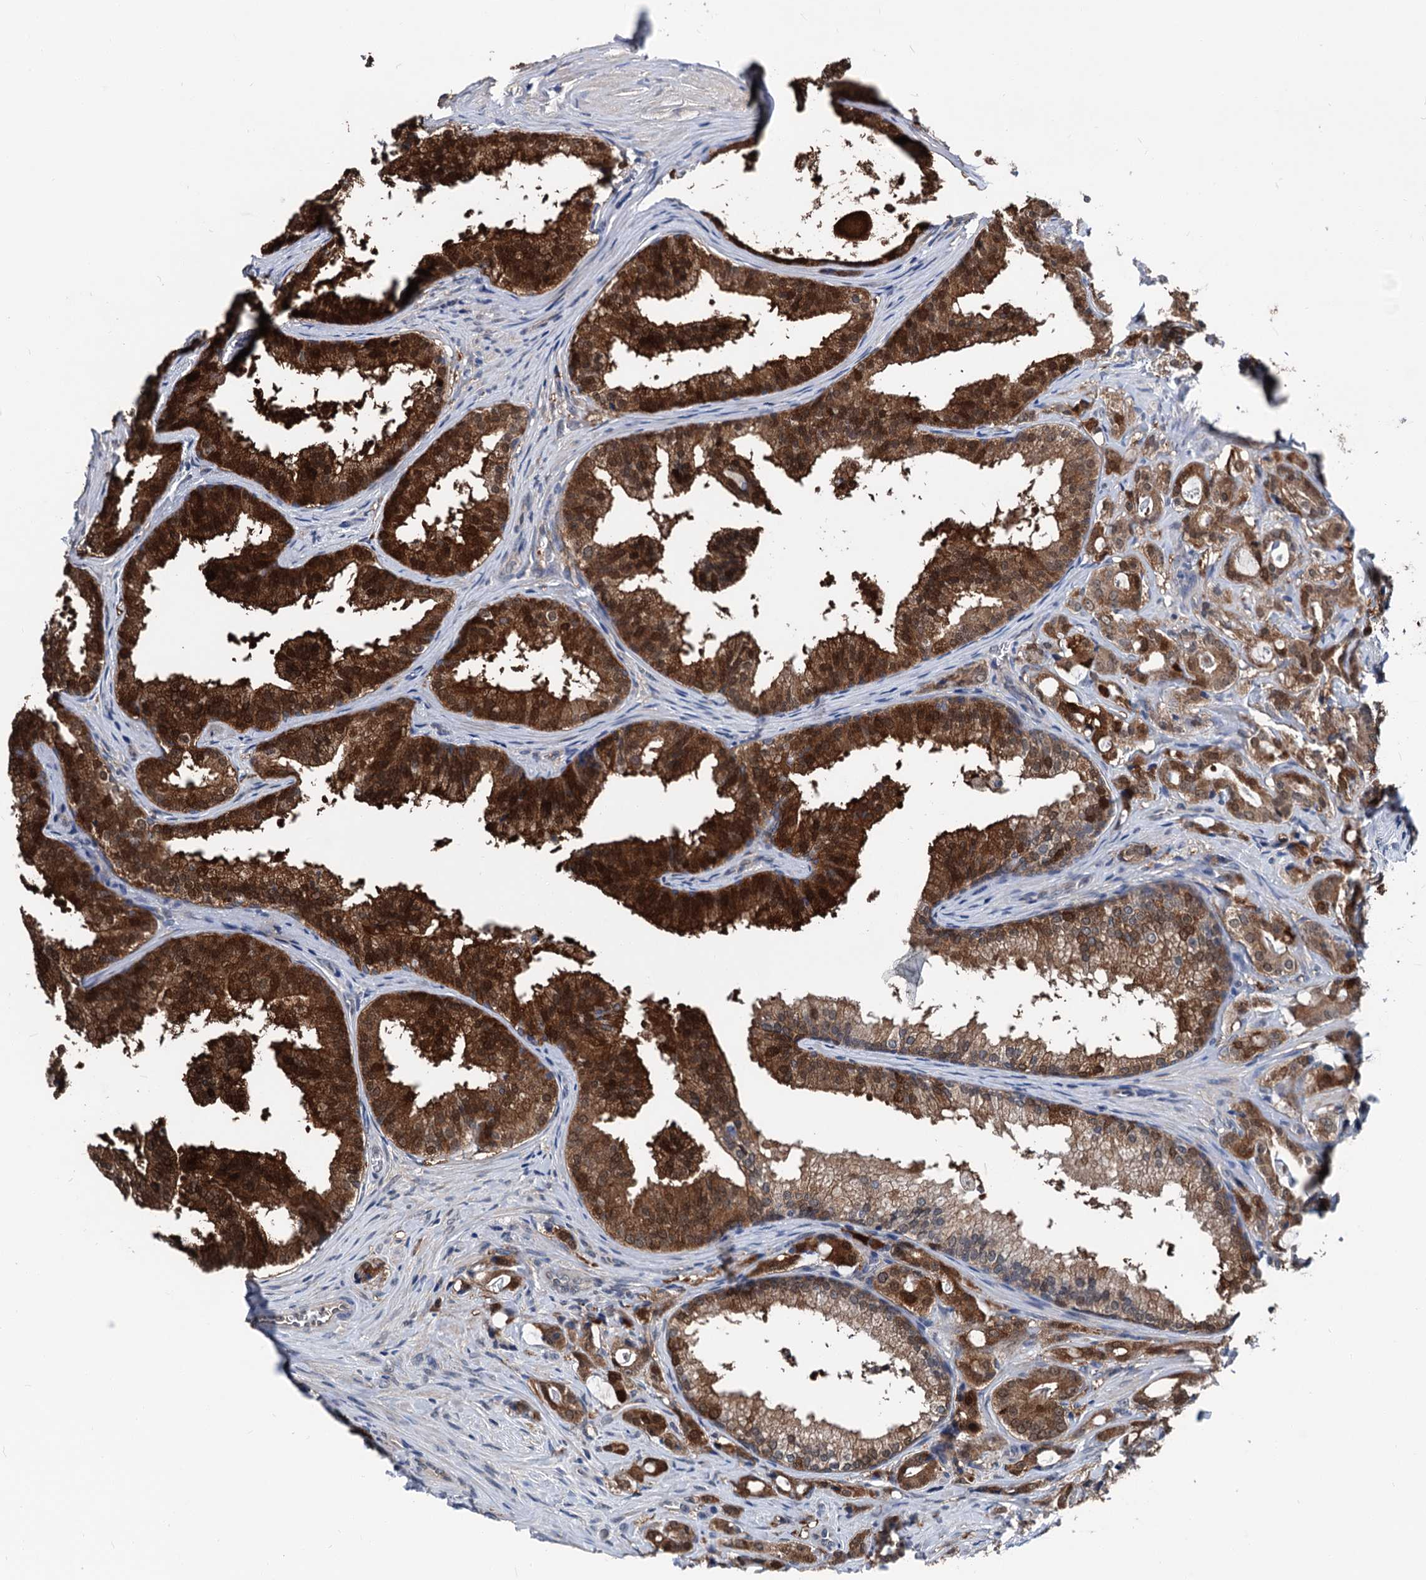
{"staining": {"intensity": "strong", "quantity": ">75%", "location": "cytoplasmic/membranous,nuclear"}, "tissue": "prostate cancer", "cell_type": "Tumor cells", "image_type": "cancer", "snomed": [{"axis": "morphology", "description": "Adenocarcinoma, High grade"}, {"axis": "topography", "description": "Prostate"}], "caption": "Human high-grade adenocarcinoma (prostate) stained with a brown dye demonstrates strong cytoplasmic/membranous and nuclear positive positivity in approximately >75% of tumor cells.", "gene": "GLO1", "patient": {"sex": "male", "age": 63}}